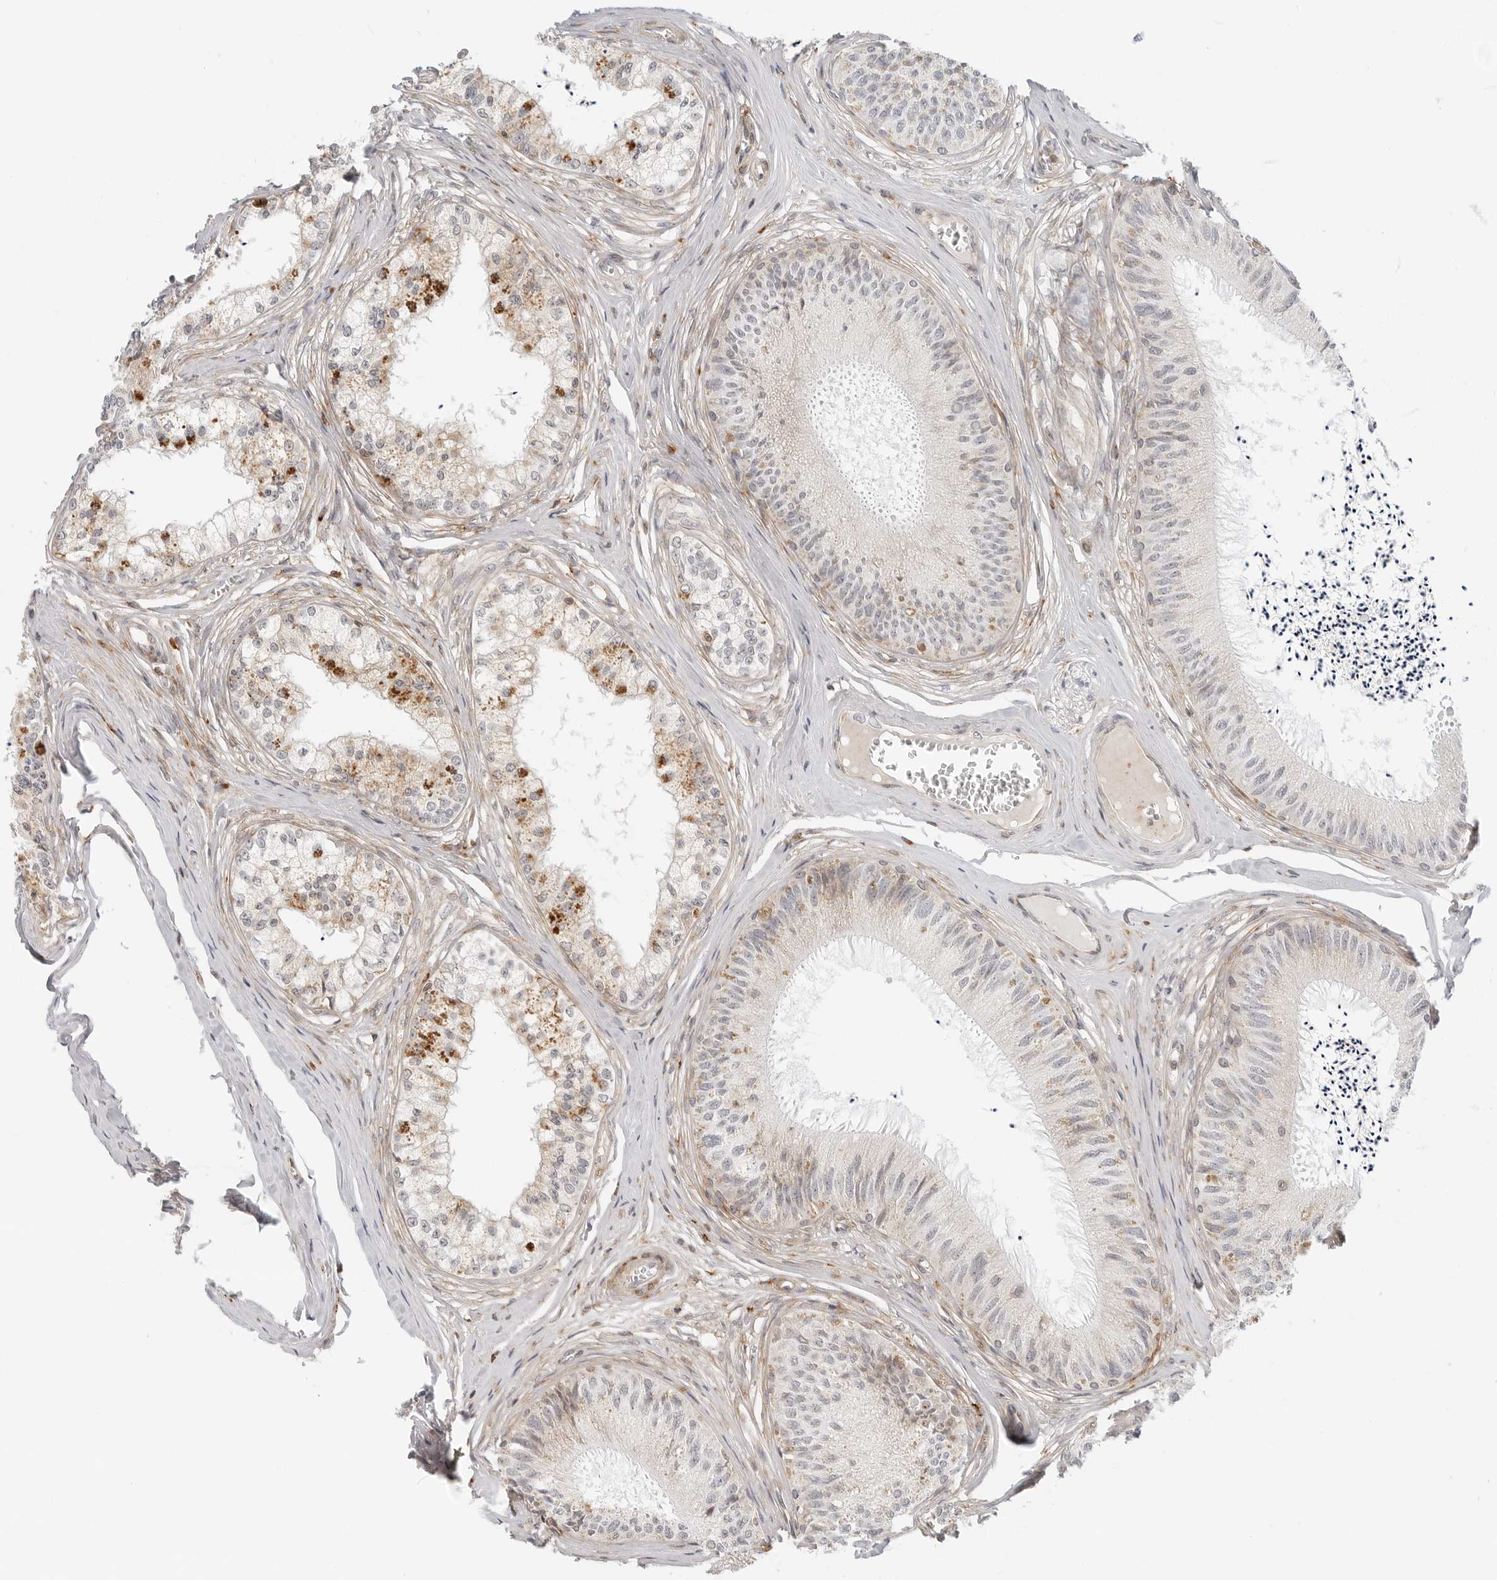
{"staining": {"intensity": "weak", "quantity": "25%-75%", "location": "cytoplasmic/membranous"}, "tissue": "epididymis", "cell_type": "Glandular cells", "image_type": "normal", "snomed": [{"axis": "morphology", "description": "Normal tissue, NOS"}, {"axis": "topography", "description": "Epididymis"}], "caption": "Protein staining by immunohistochemistry (IHC) exhibits weak cytoplasmic/membranous expression in approximately 25%-75% of glandular cells in normal epididymis. (IHC, brightfield microscopy, high magnification).", "gene": "C1QTNF1", "patient": {"sex": "male", "age": 79}}